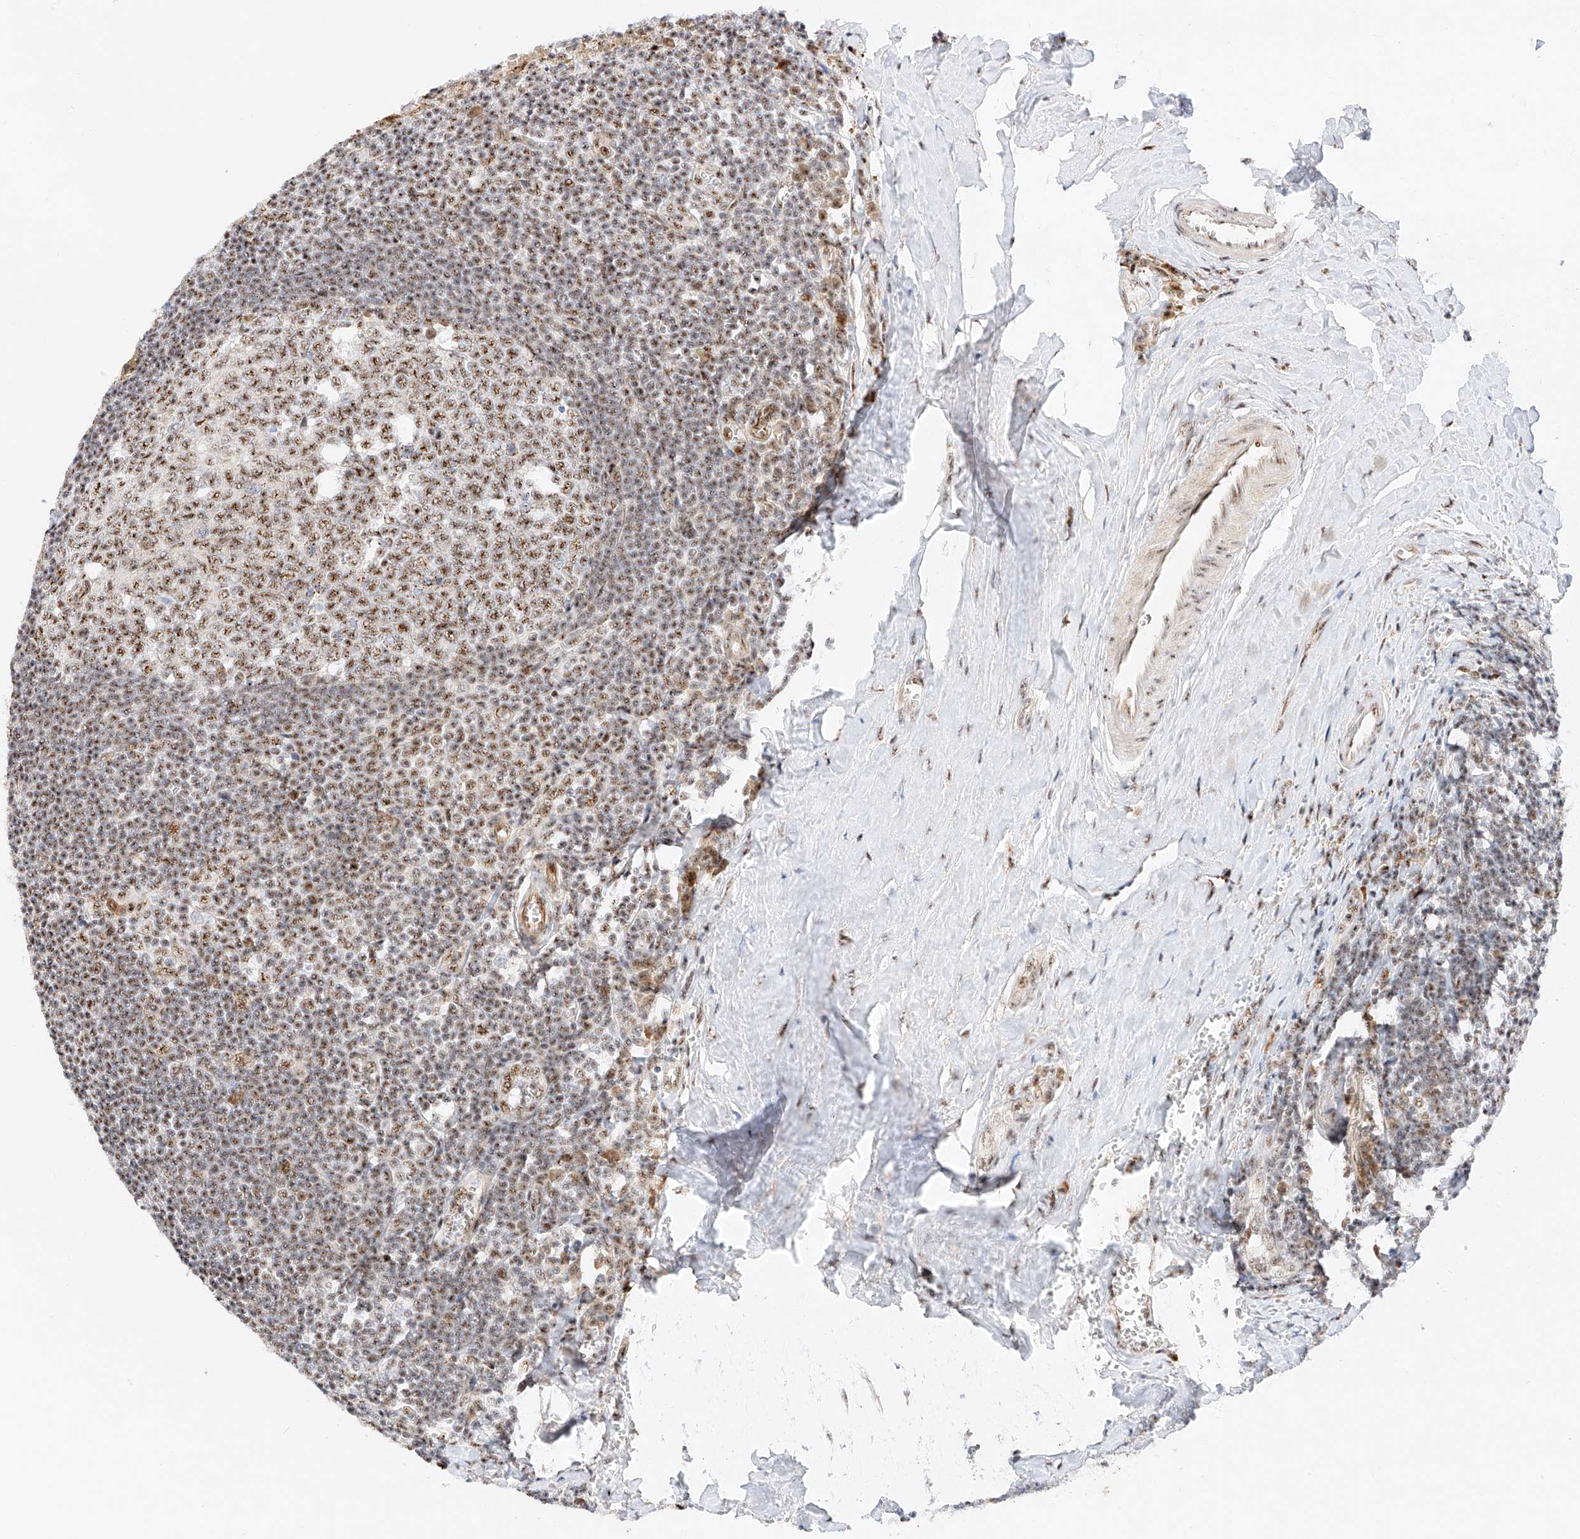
{"staining": {"intensity": "moderate", "quantity": ">75%", "location": "nuclear"}, "tissue": "tonsil", "cell_type": "Germinal center cells", "image_type": "normal", "snomed": [{"axis": "morphology", "description": "Normal tissue, NOS"}, {"axis": "topography", "description": "Tonsil"}], "caption": "Immunohistochemical staining of unremarkable tonsil reveals medium levels of moderate nuclear positivity in approximately >75% of germinal center cells. (DAB IHC, brown staining for protein, blue staining for nuclei).", "gene": "ATXN7L2", "patient": {"sex": "male", "age": 27}}